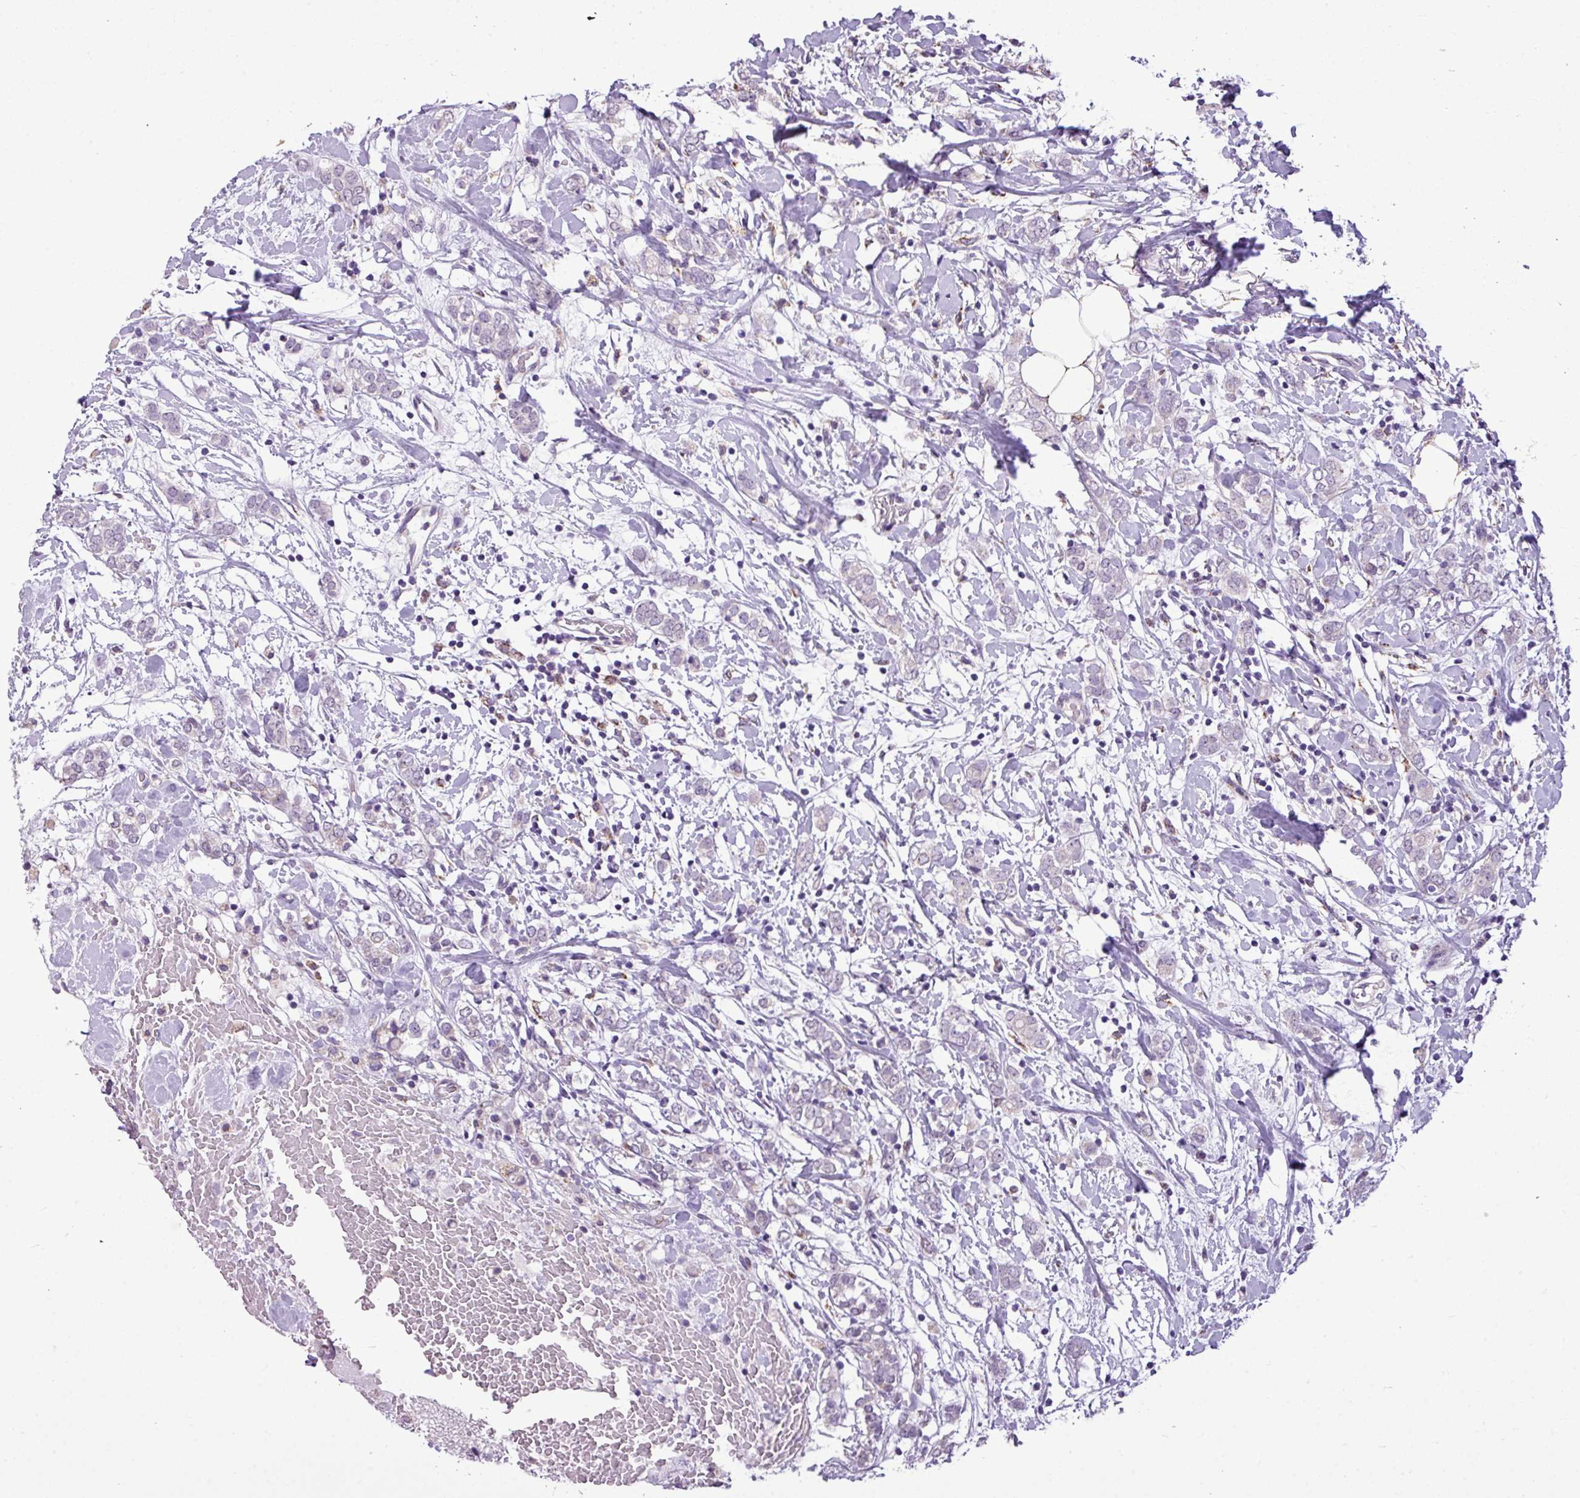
{"staining": {"intensity": "negative", "quantity": "none", "location": "none"}, "tissue": "breast cancer", "cell_type": "Tumor cells", "image_type": "cancer", "snomed": [{"axis": "morphology", "description": "Normal tissue, NOS"}, {"axis": "morphology", "description": "Lobular carcinoma"}, {"axis": "topography", "description": "Breast"}], "caption": "Human breast cancer (lobular carcinoma) stained for a protein using immunohistochemistry displays no positivity in tumor cells.", "gene": "ALDH2", "patient": {"sex": "female", "age": 47}}